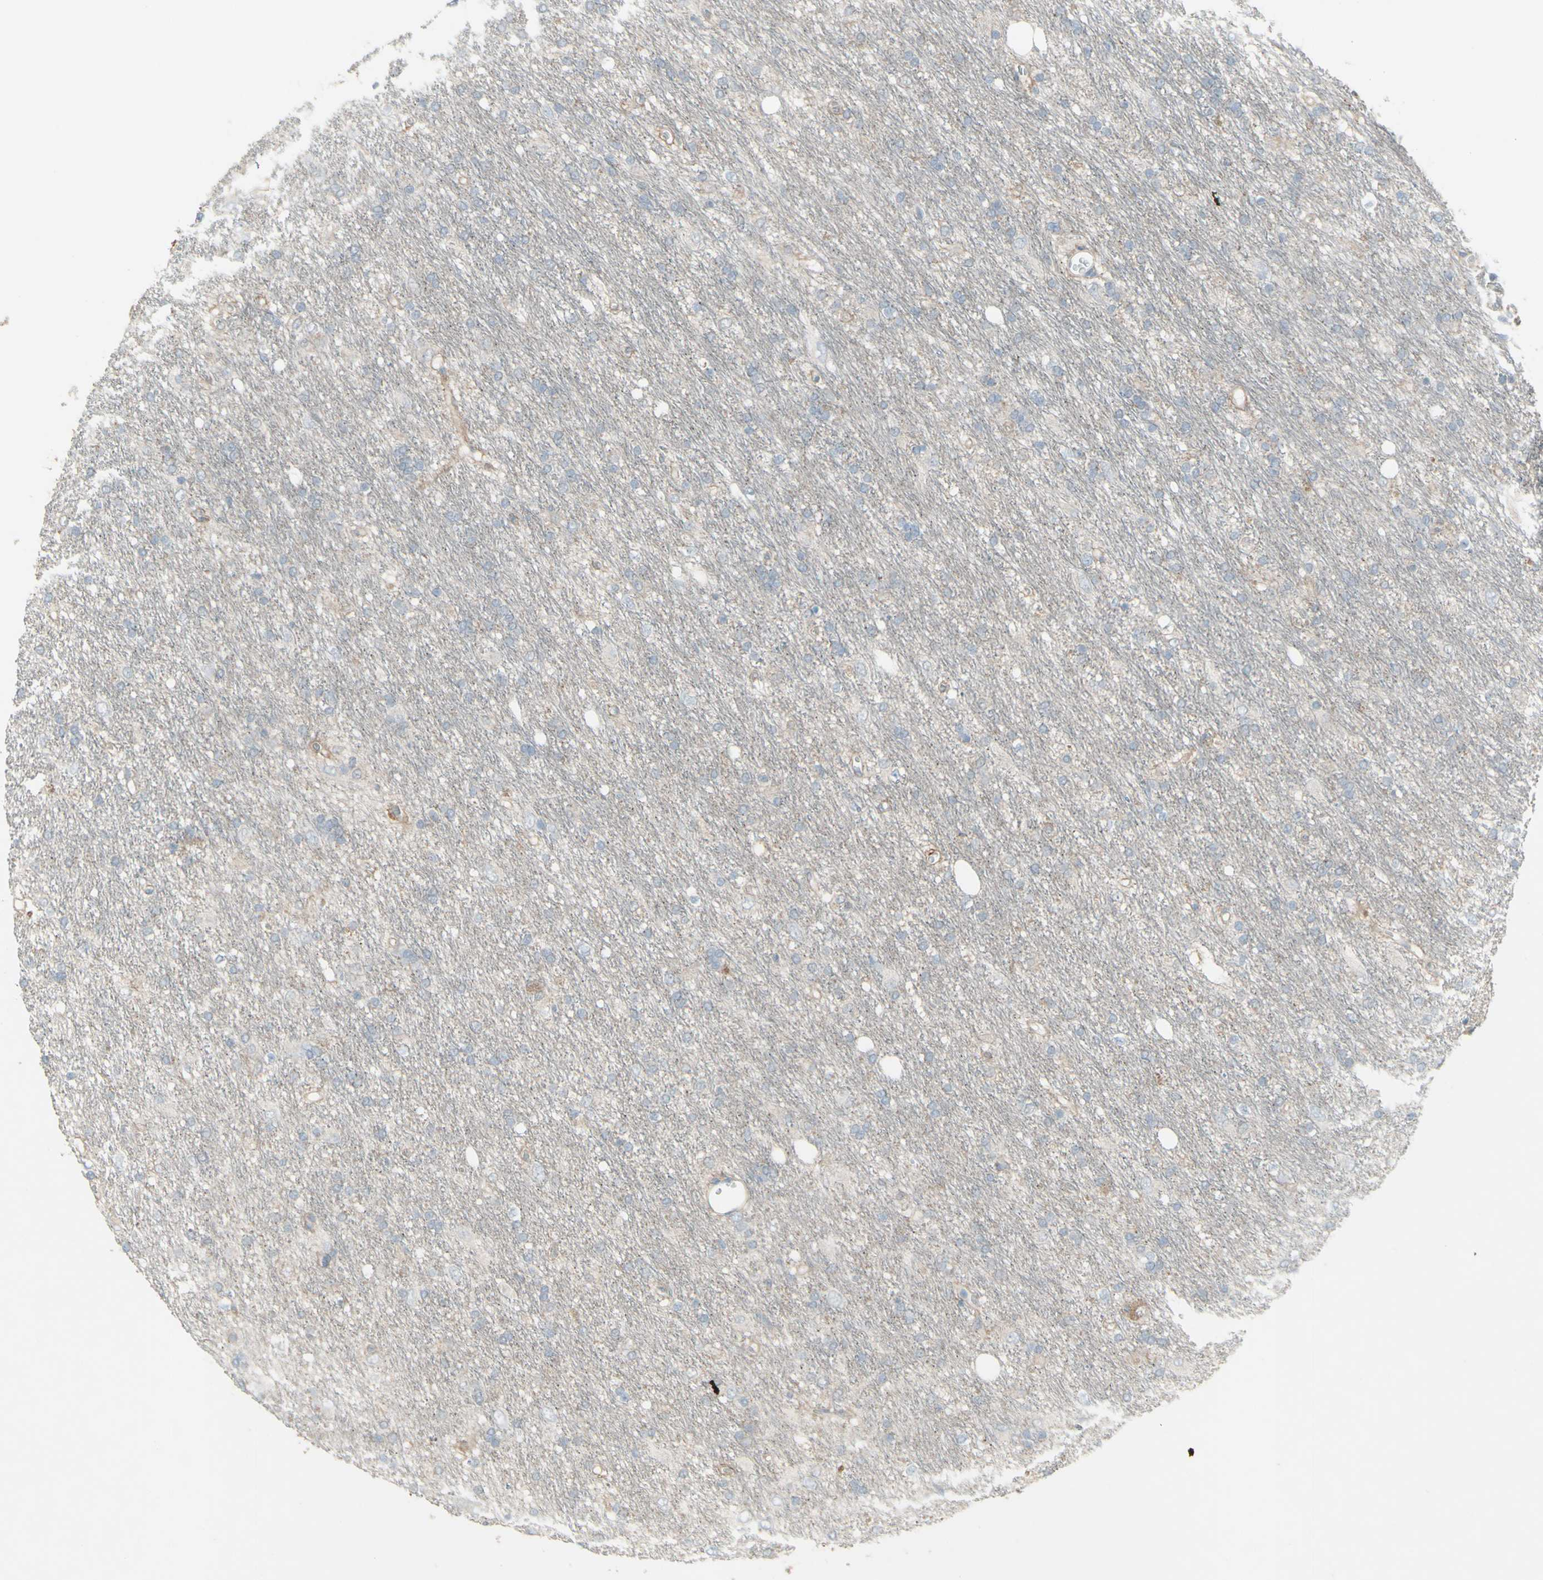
{"staining": {"intensity": "negative", "quantity": "none", "location": "none"}, "tissue": "glioma", "cell_type": "Tumor cells", "image_type": "cancer", "snomed": [{"axis": "morphology", "description": "Glioma, malignant, Low grade"}, {"axis": "topography", "description": "Brain"}], "caption": "This histopathology image is of glioma stained with immunohistochemistry to label a protein in brown with the nuclei are counter-stained blue. There is no staining in tumor cells.", "gene": "FXYD3", "patient": {"sex": "male", "age": 77}}